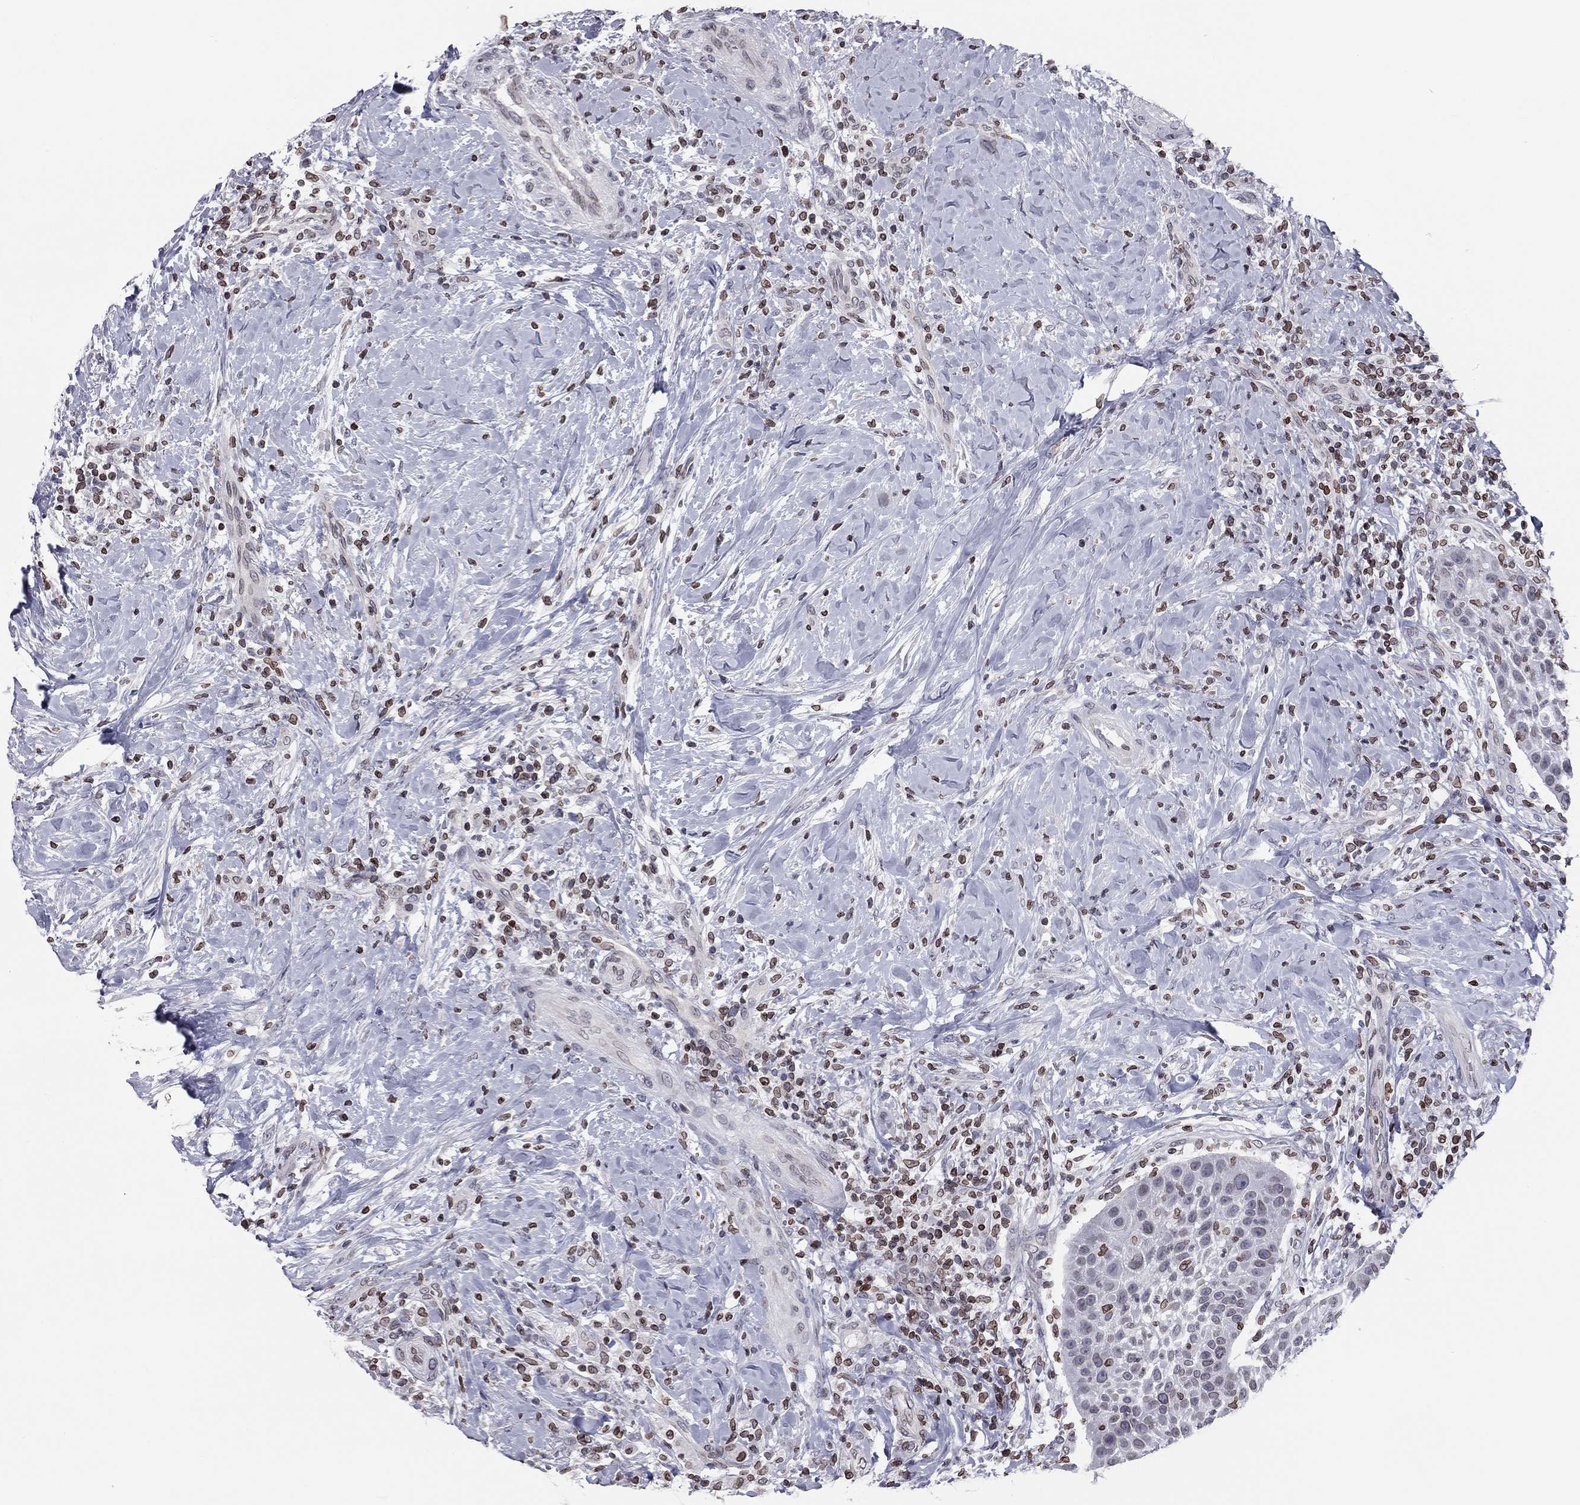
{"staining": {"intensity": "negative", "quantity": "none", "location": "none"}, "tissue": "head and neck cancer", "cell_type": "Tumor cells", "image_type": "cancer", "snomed": [{"axis": "morphology", "description": "Squamous cell carcinoma, NOS"}, {"axis": "topography", "description": "Head-Neck"}], "caption": "Immunohistochemistry of human head and neck squamous cell carcinoma exhibits no expression in tumor cells.", "gene": "ESPL1", "patient": {"sex": "male", "age": 69}}